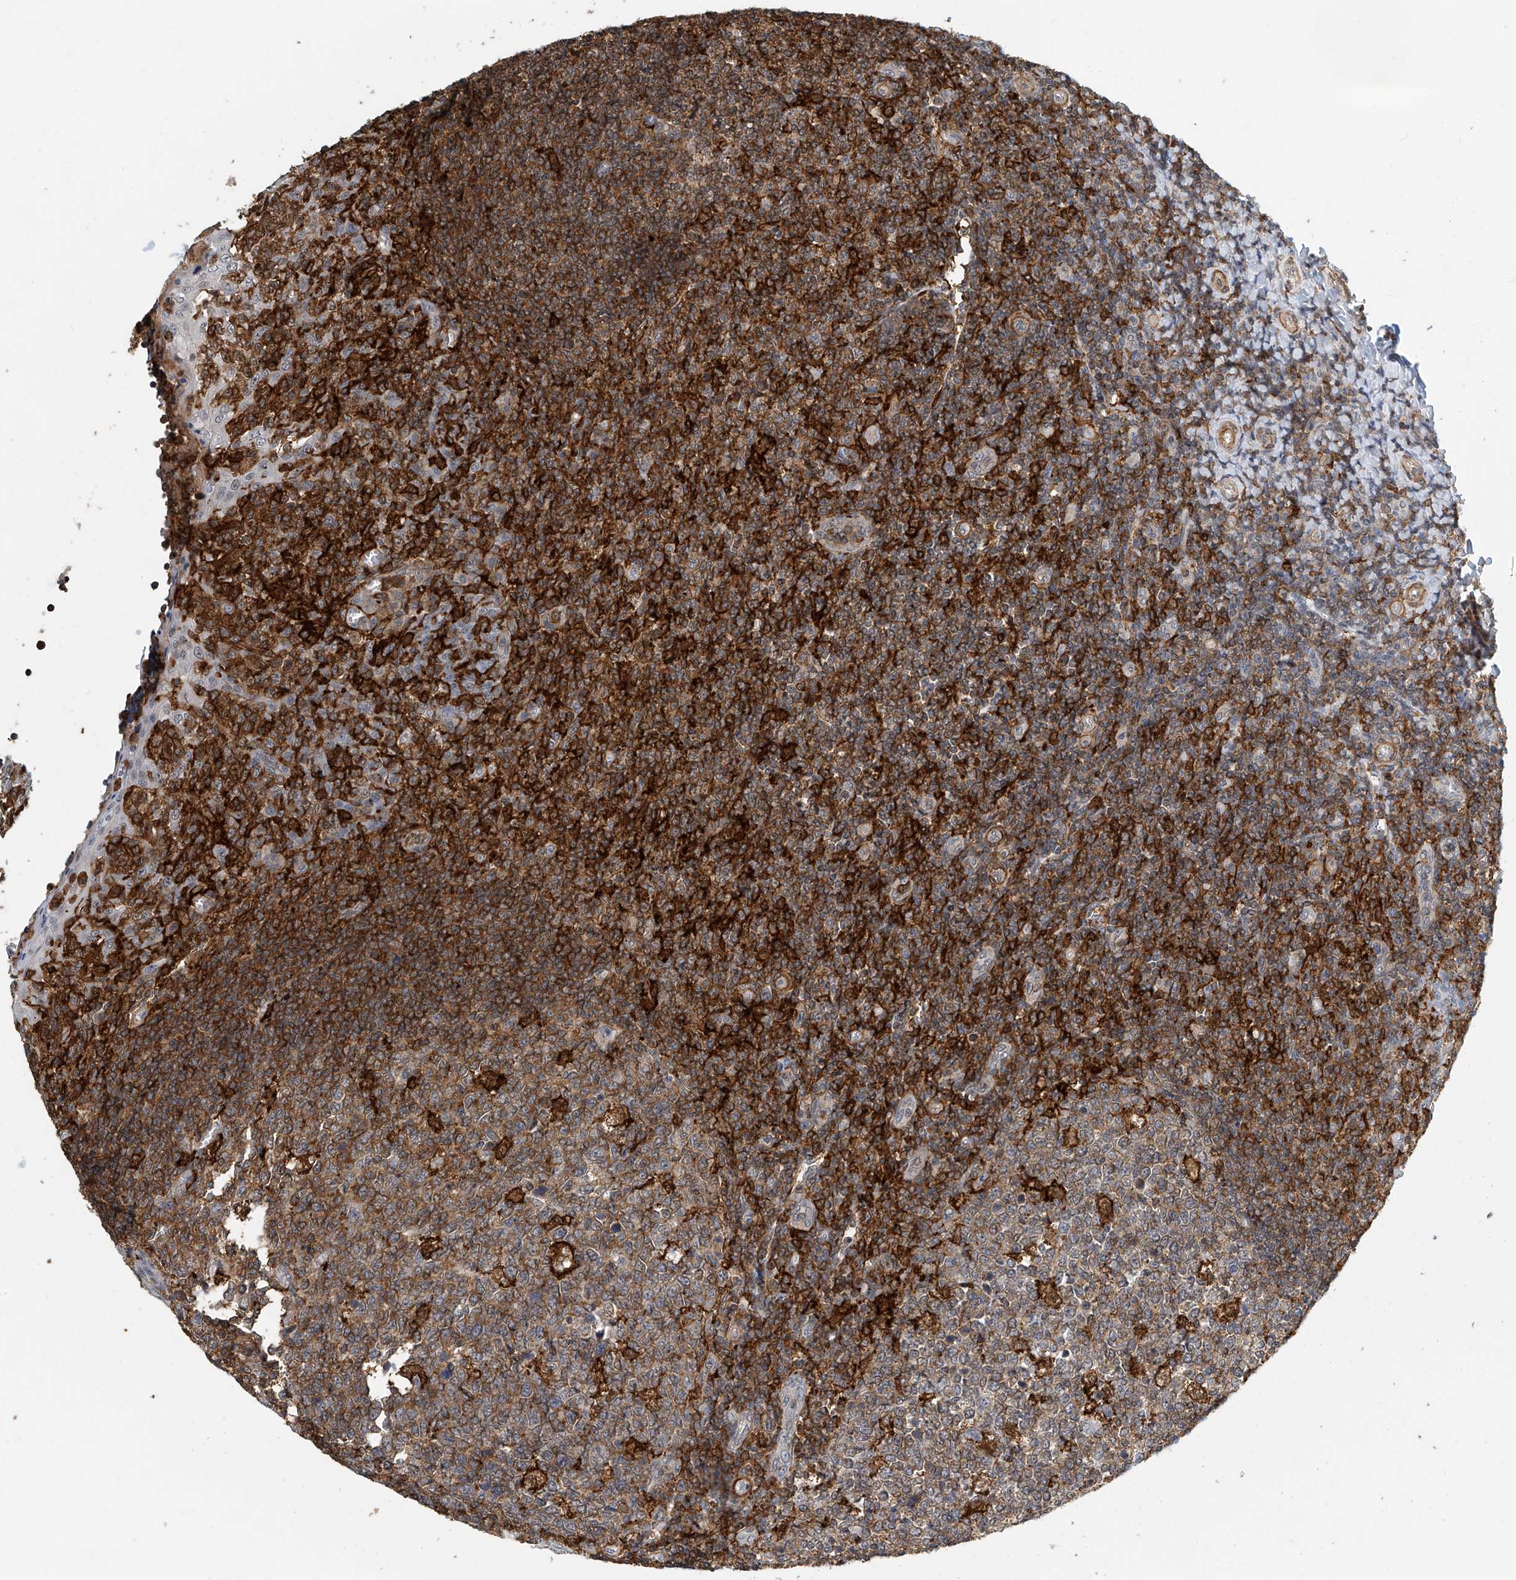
{"staining": {"intensity": "moderate", "quantity": ">75%", "location": "cytoplasmic/membranous"}, "tissue": "tonsil", "cell_type": "Germinal center cells", "image_type": "normal", "snomed": [{"axis": "morphology", "description": "Normal tissue, NOS"}, {"axis": "topography", "description": "Tonsil"}], "caption": "This micrograph shows unremarkable tonsil stained with immunohistochemistry (IHC) to label a protein in brown. The cytoplasmic/membranous of germinal center cells show moderate positivity for the protein. Nuclei are counter-stained blue.", "gene": "MICAL1", "patient": {"sex": "female", "age": 19}}